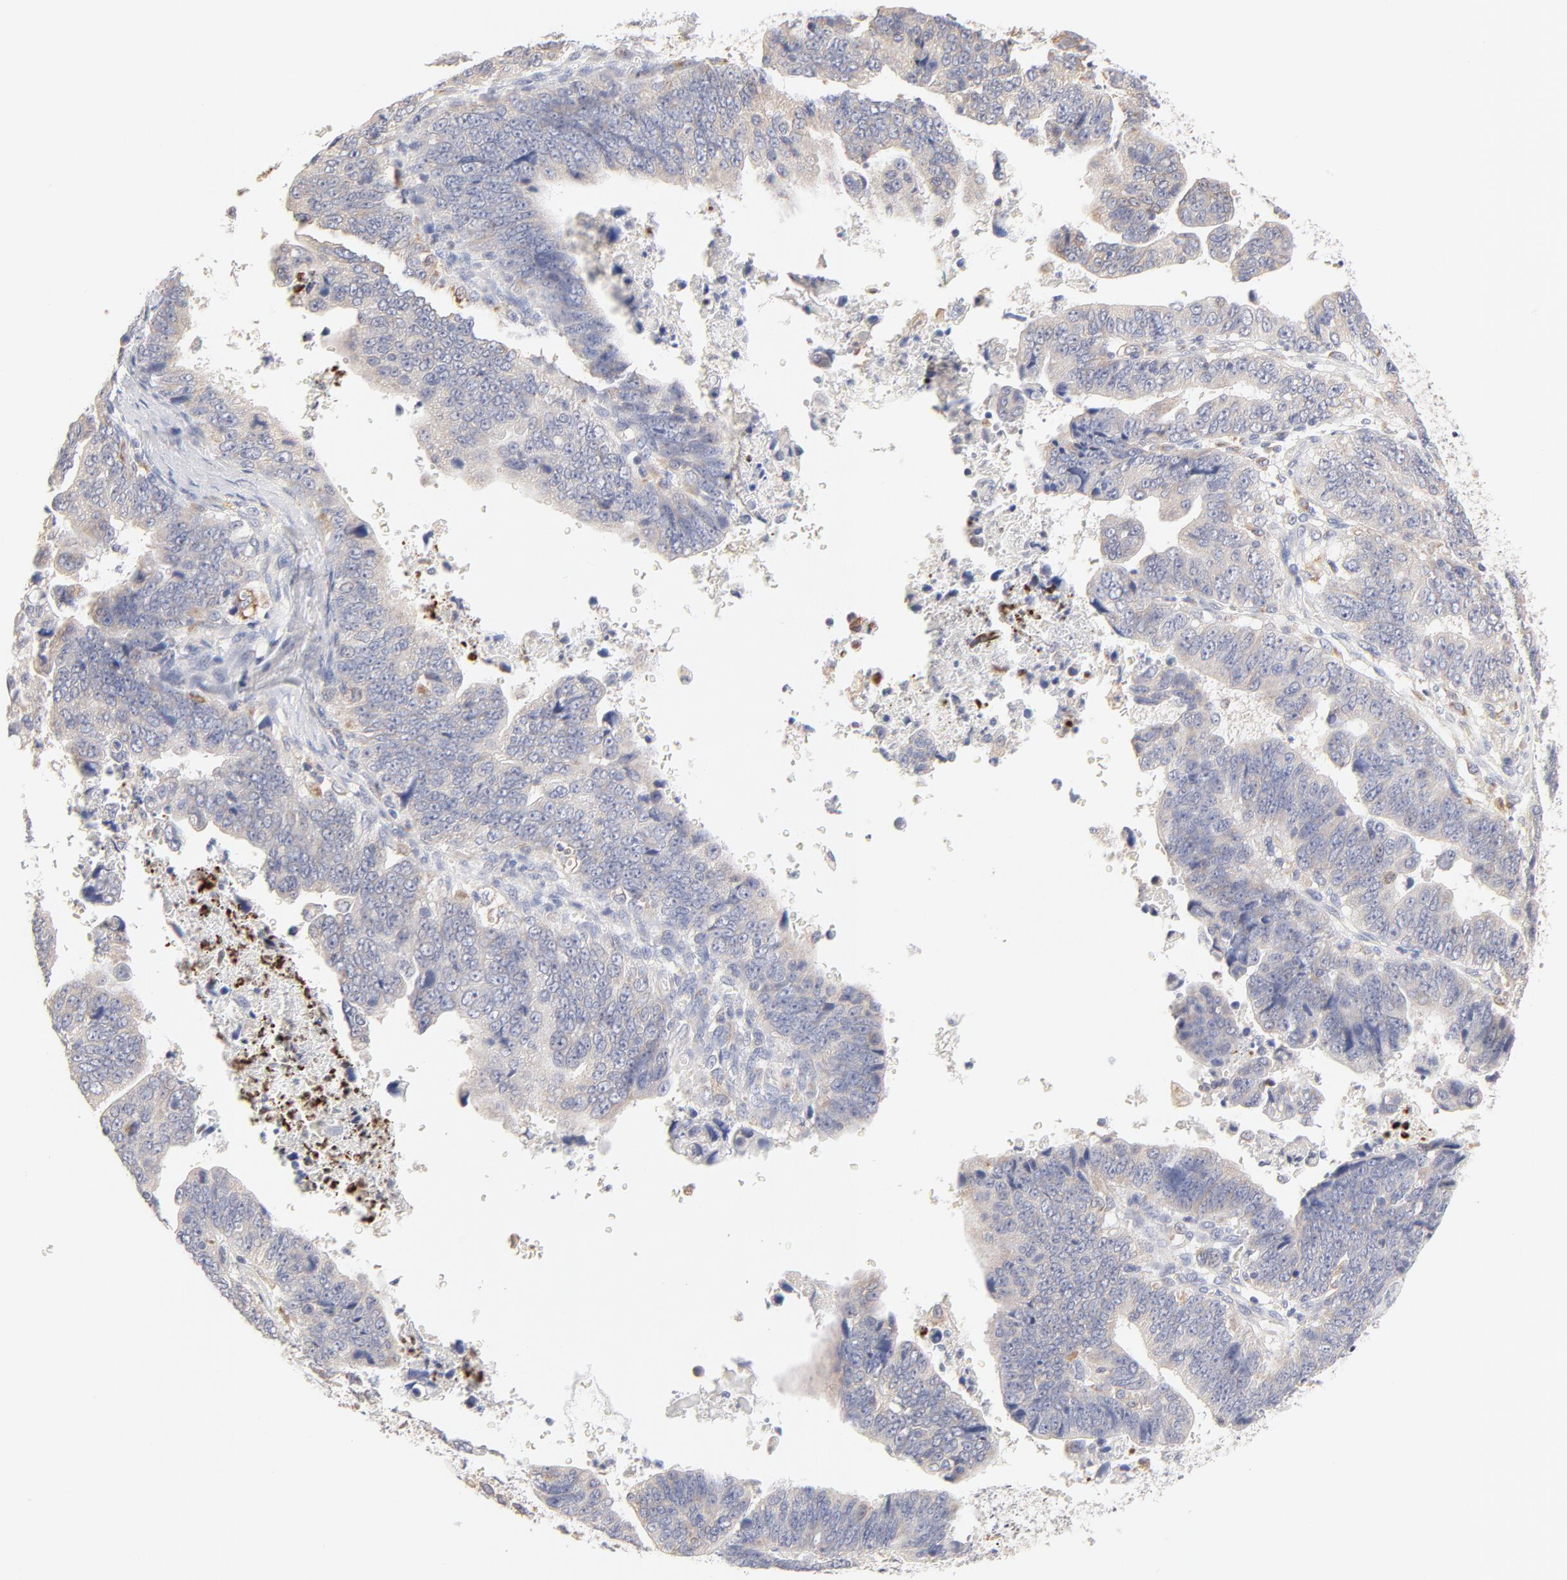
{"staining": {"intensity": "negative", "quantity": "none", "location": "none"}, "tissue": "stomach cancer", "cell_type": "Tumor cells", "image_type": "cancer", "snomed": [{"axis": "morphology", "description": "Adenocarcinoma, NOS"}, {"axis": "topography", "description": "Stomach, upper"}], "caption": "Tumor cells show no significant expression in adenocarcinoma (stomach).", "gene": "MTERF2", "patient": {"sex": "female", "age": 50}}